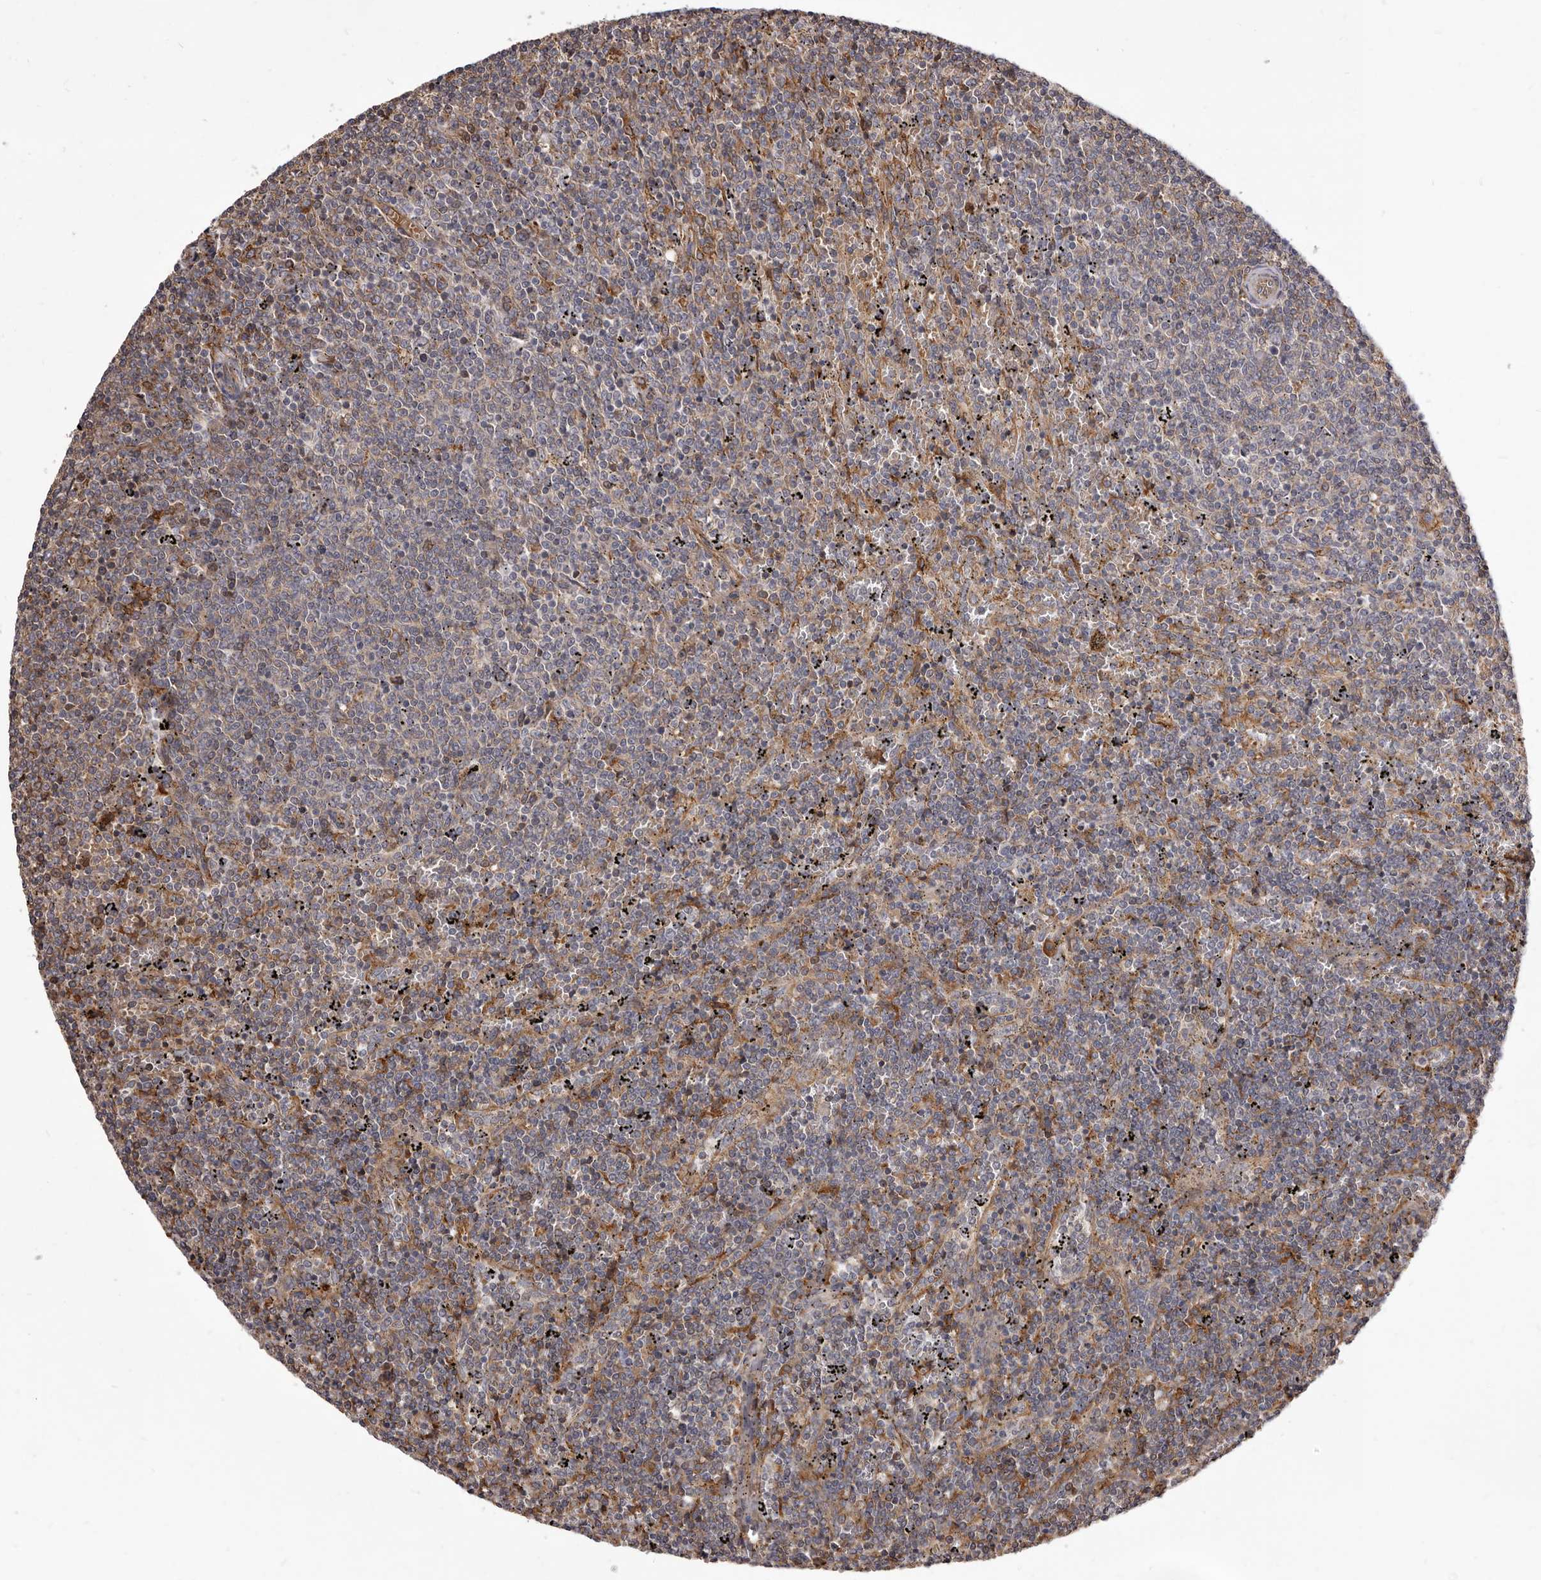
{"staining": {"intensity": "negative", "quantity": "none", "location": "none"}, "tissue": "lymphoma", "cell_type": "Tumor cells", "image_type": "cancer", "snomed": [{"axis": "morphology", "description": "Malignant lymphoma, non-Hodgkin's type, Low grade"}, {"axis": "topography", "description": "Spleen"}], "caption": "IHC histopathology image of neoplastic tissue: human malignant lymphoma, non-Hodgkin's type (low-grade) stained with DAB demonstrates no significant protein staining in tumor cells.", "gene": "ALPK1", "patient": {"sex": "female", "age": 50}}